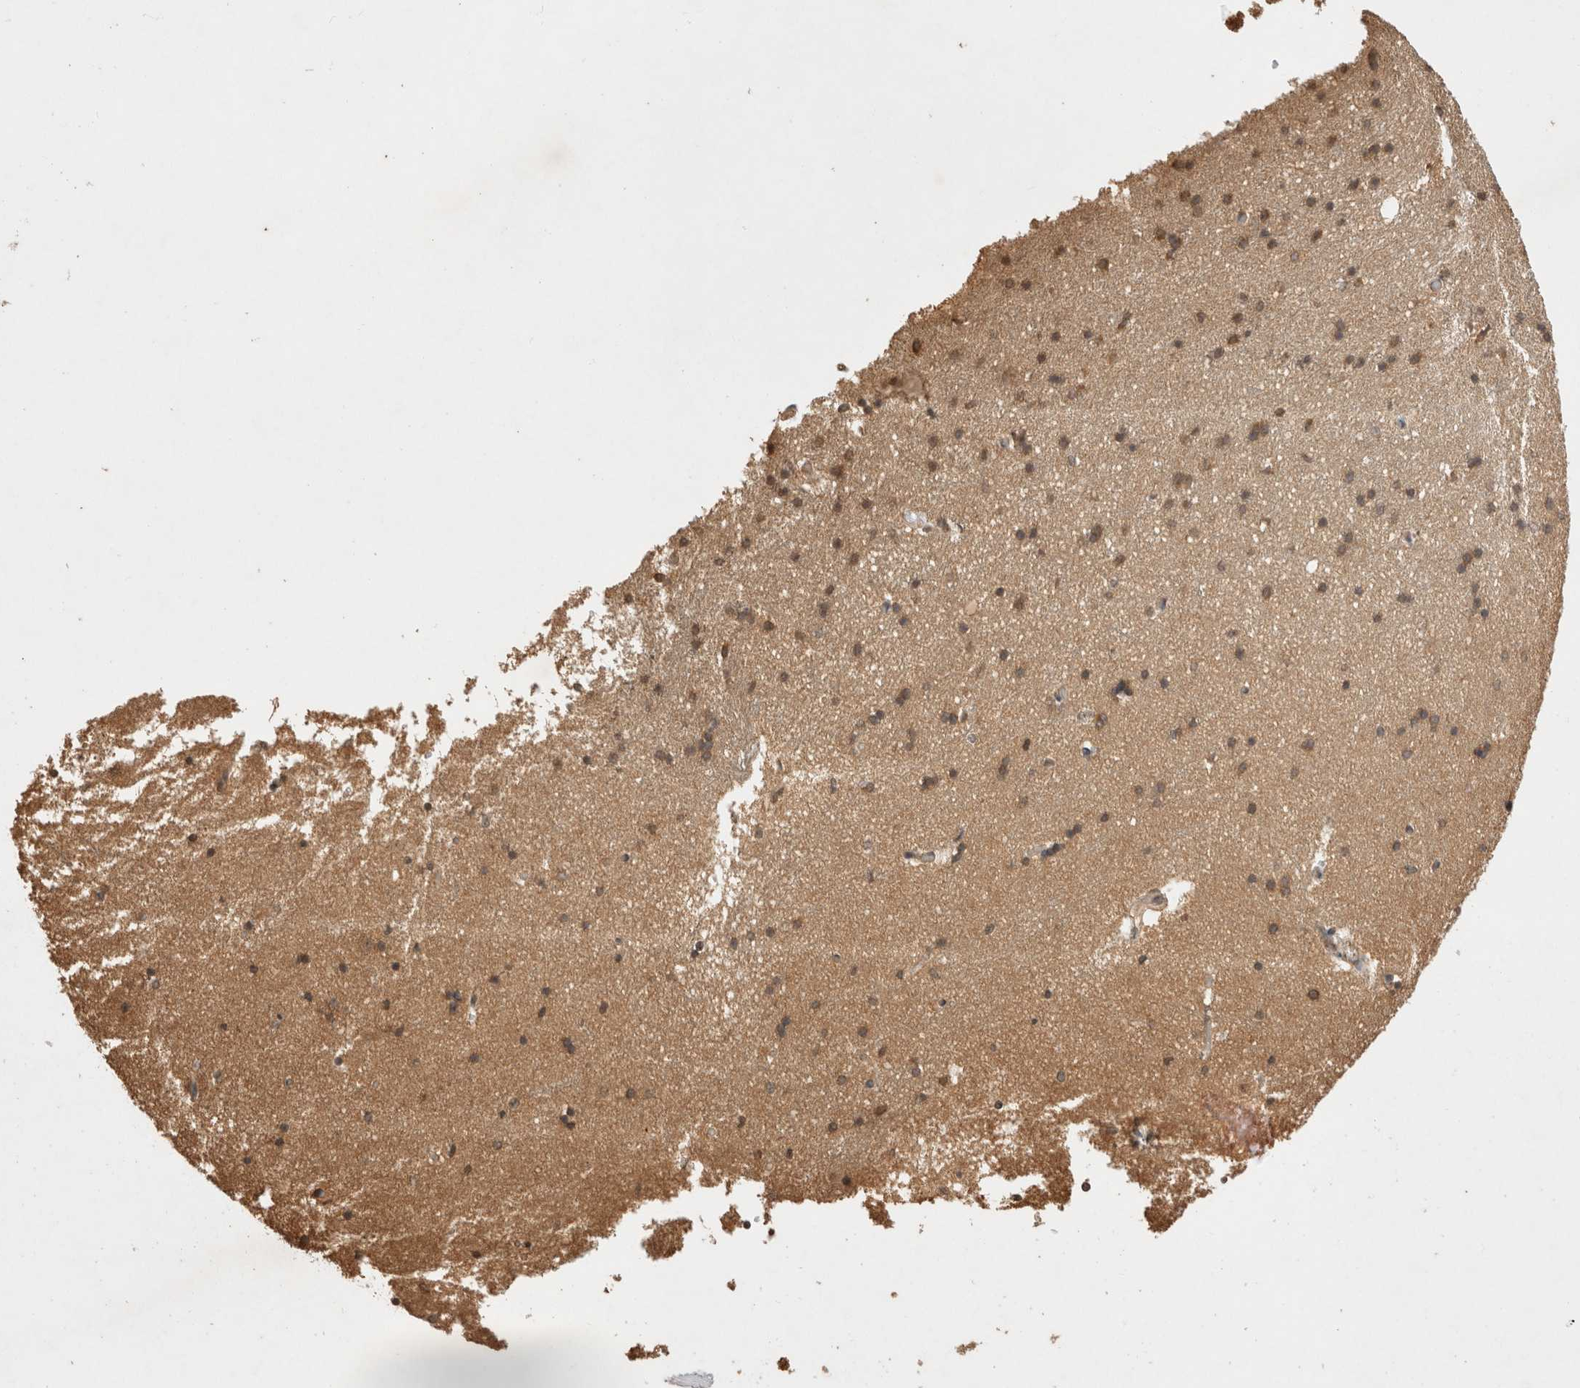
{"staining": {"intensity": "moderate", "quantity": "<25%", "location": "cytoplasmic/membranous"}, "tissue": "hippocampus", "cell_type": "Glial cells", "image_type": "normal", "snomed": [{"axis": "morphology", "description": "Normal tissue, NOS"}, {"axis": "topography", "description": "Hippocampus"}], "caption": "Glial cells reveal moderate cytoplasmic/membranous positivity in about <25% of cells in normal hippocampus.", "gene": "PRMT3", "patient": {"sex": "male", "age": 45}}